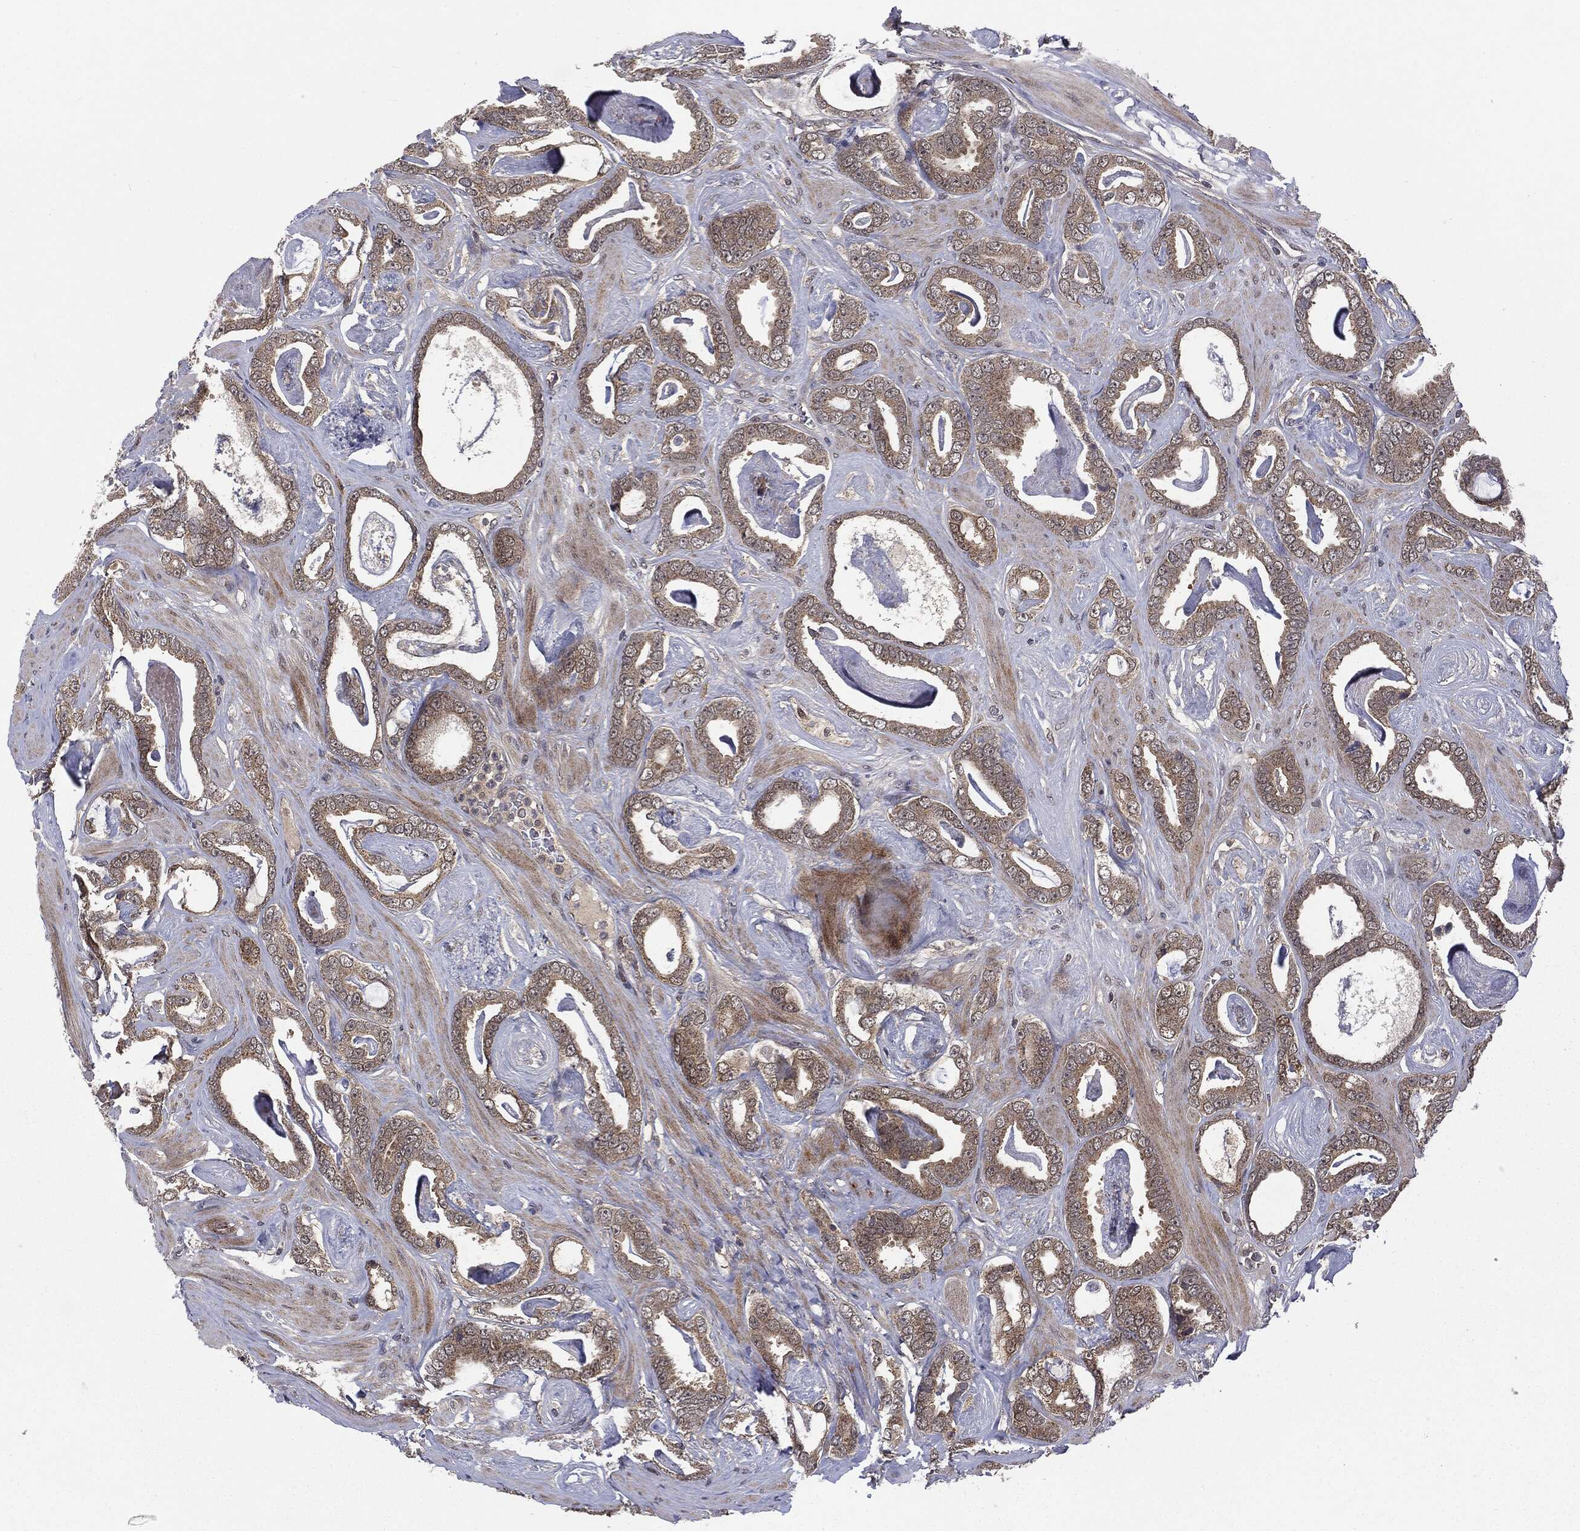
{"staining": {"intensity": "weak", "quantity": ">75%", "location": "cytoplasmic/membranous"}, "tissue": "prostate cancer", "cell_type": "Tumor cells", "image_type": "cancer", "snomed": [{"axis": "morphology", "description": "Adenocarcinoma, High grade"}, {"axis": "topography", "description": "Prostate"}], "caption": "Tumor cells display low levels of weak cytoplasmic/membranous staining in about >75% of cells in human prostate cancer (high-grade adenocarcinoma). The protein of interest is stained brown, and the nuclei are stained in blue (DAB IHC with brightfield microscopy, high magnification).", "gene": "PTPA", "patient": {"sex": "male", "age": 63}}